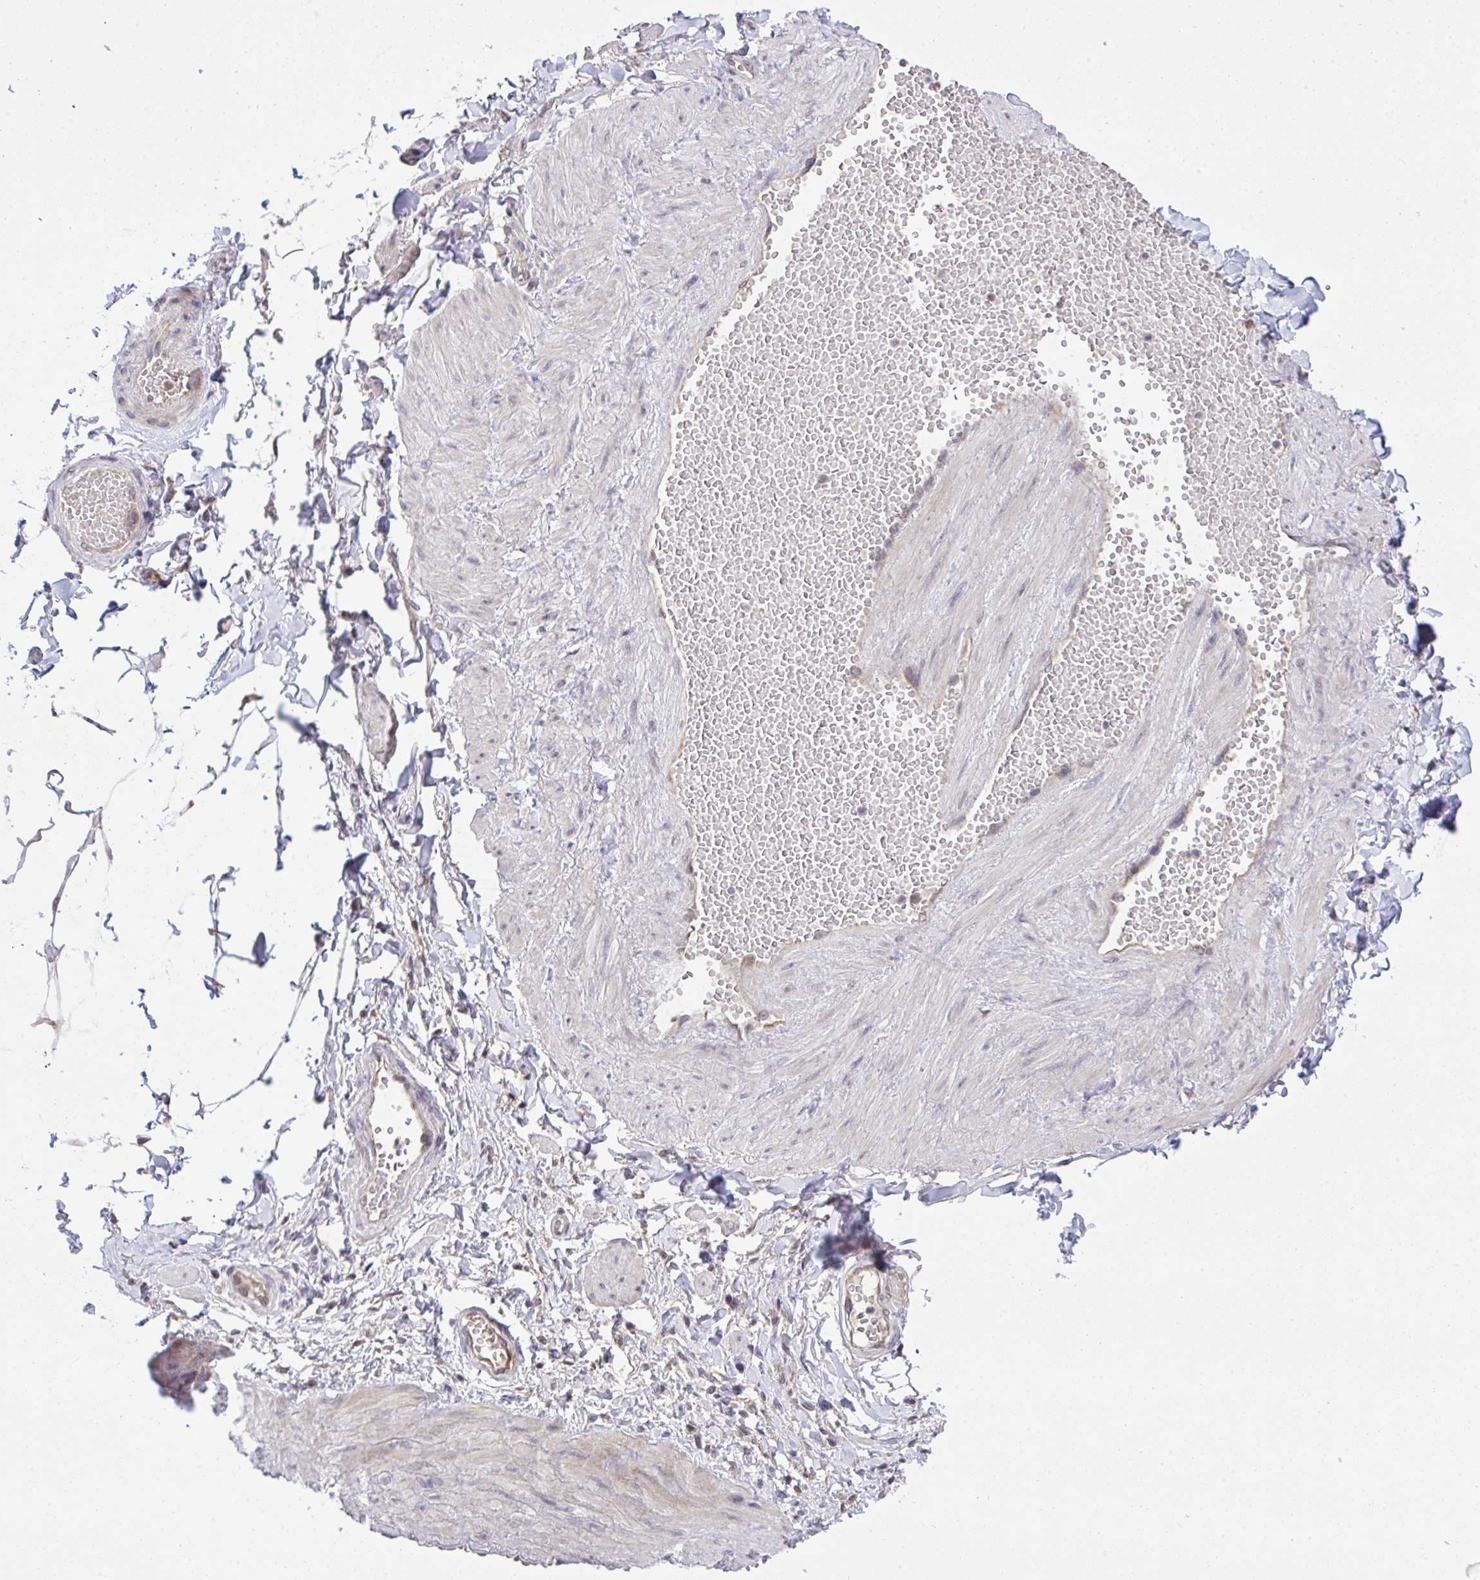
{"staining": {"intensity": "negative", "quantity": "none", "location": "none"}, "tissue": "adipose tissue", "cell_type": "Adipocytes", "image_type": "normal", "snomed": [{"axis": "morphology", "description": "Normal tissue, NOS"}, {"axis": "topography", "description": "Epididymis"}, {"axis": "topography", "description": "Peripheral nerve tissue"}], "caption": "This photomicrograph is of unremarkable adipose tissue stained with immunohistochemistry to label a protein in brown with the nuclei are counter-stained blue. There is no positivity in adipocytes.", "gene": "C9orf64", "patient": {"sex": "male", "age": 32}}